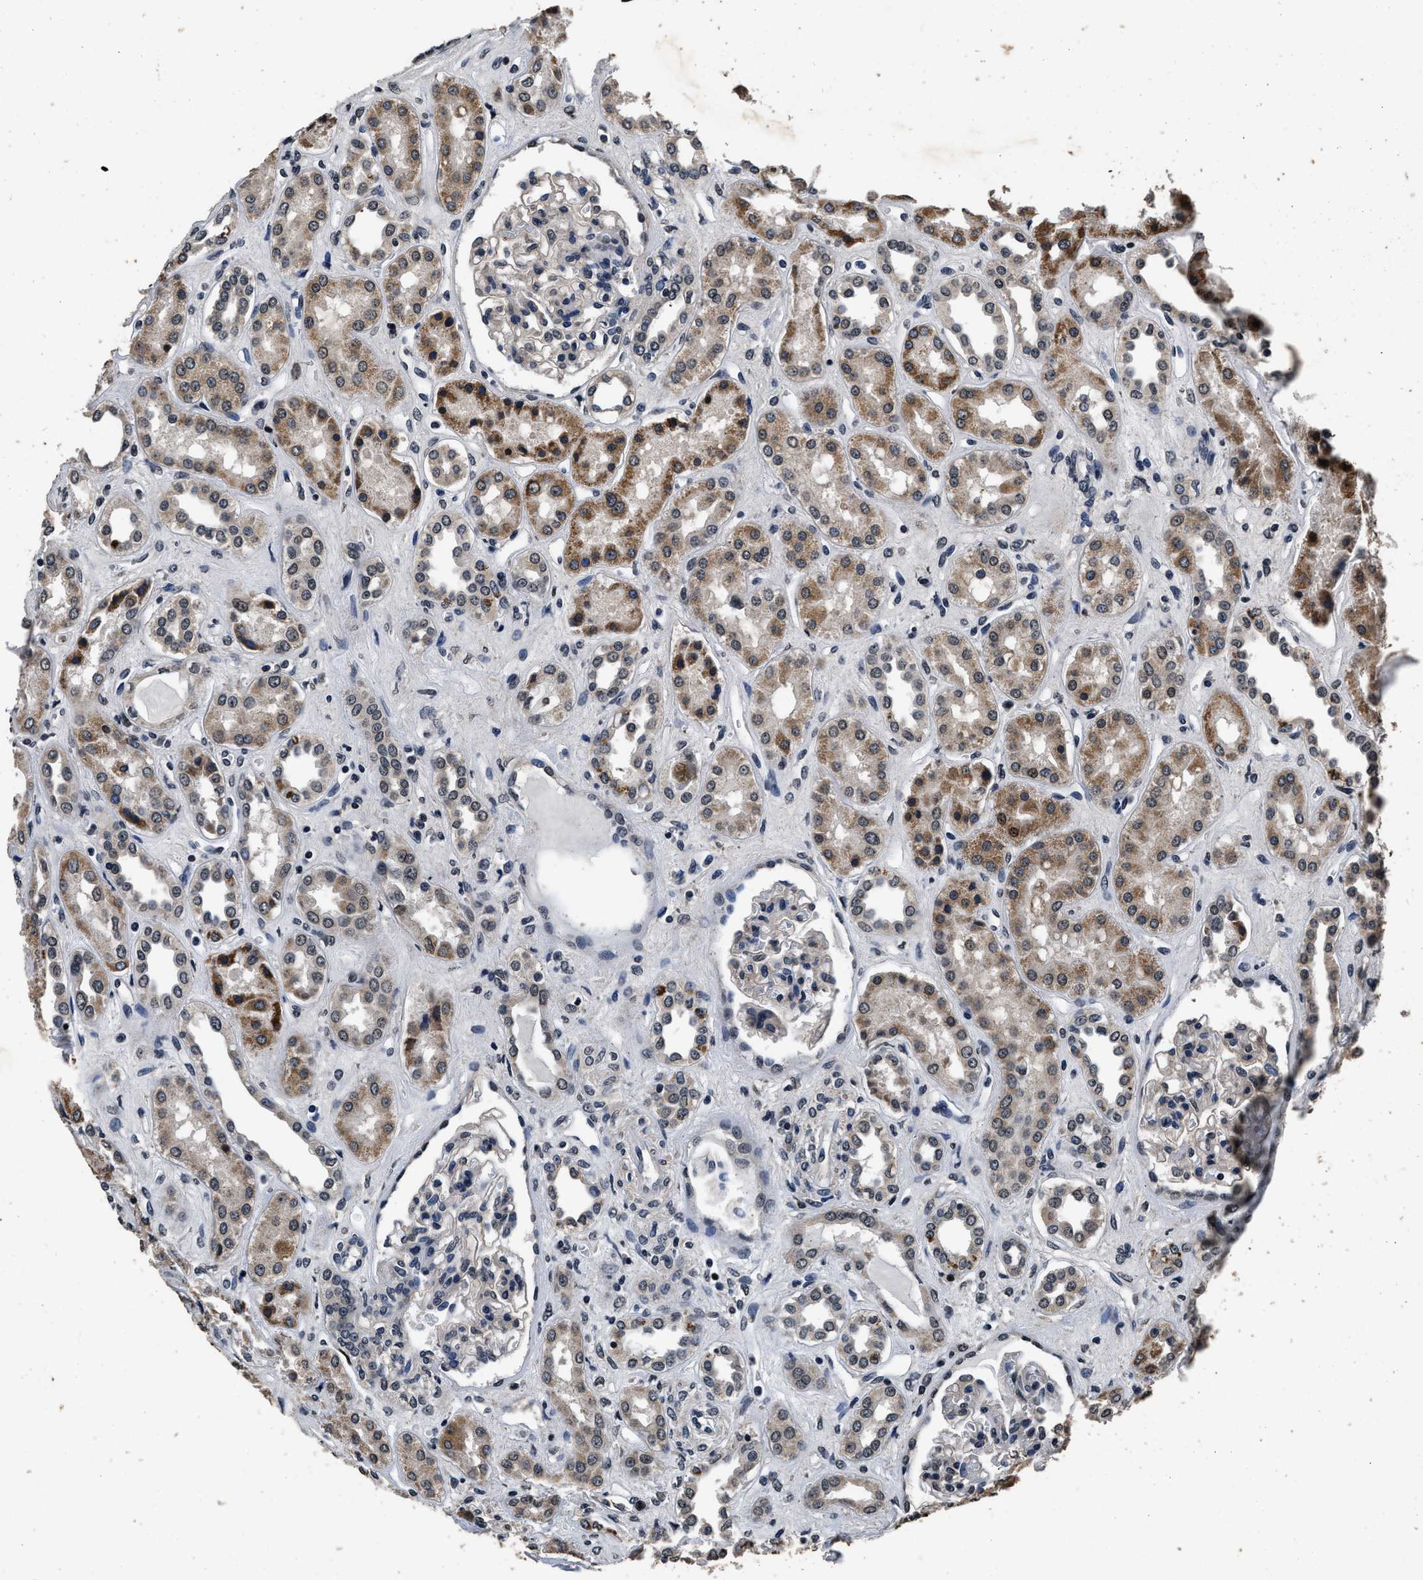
{"staining": {"intensity": "negative", "quantity": "none", "location": "none"}, "tissue": "kidney", "cell_type": "Cells in glomeruli", "image_type": "normal", "snomed": [{"axis": "morphology", "description": "Normal tissue, NOS"}, {"axis": "topography", "description": "Kidney"}], "caption": "Immunohistochemical staining of normal human kidney exhibits no significant staining in cells in glomeruli. (DAB immunohistochemistry visualized using brightfield microscopy, high magnification).", "gene": "CSTF1", "patient": {"sex": "male", "age": 59}}